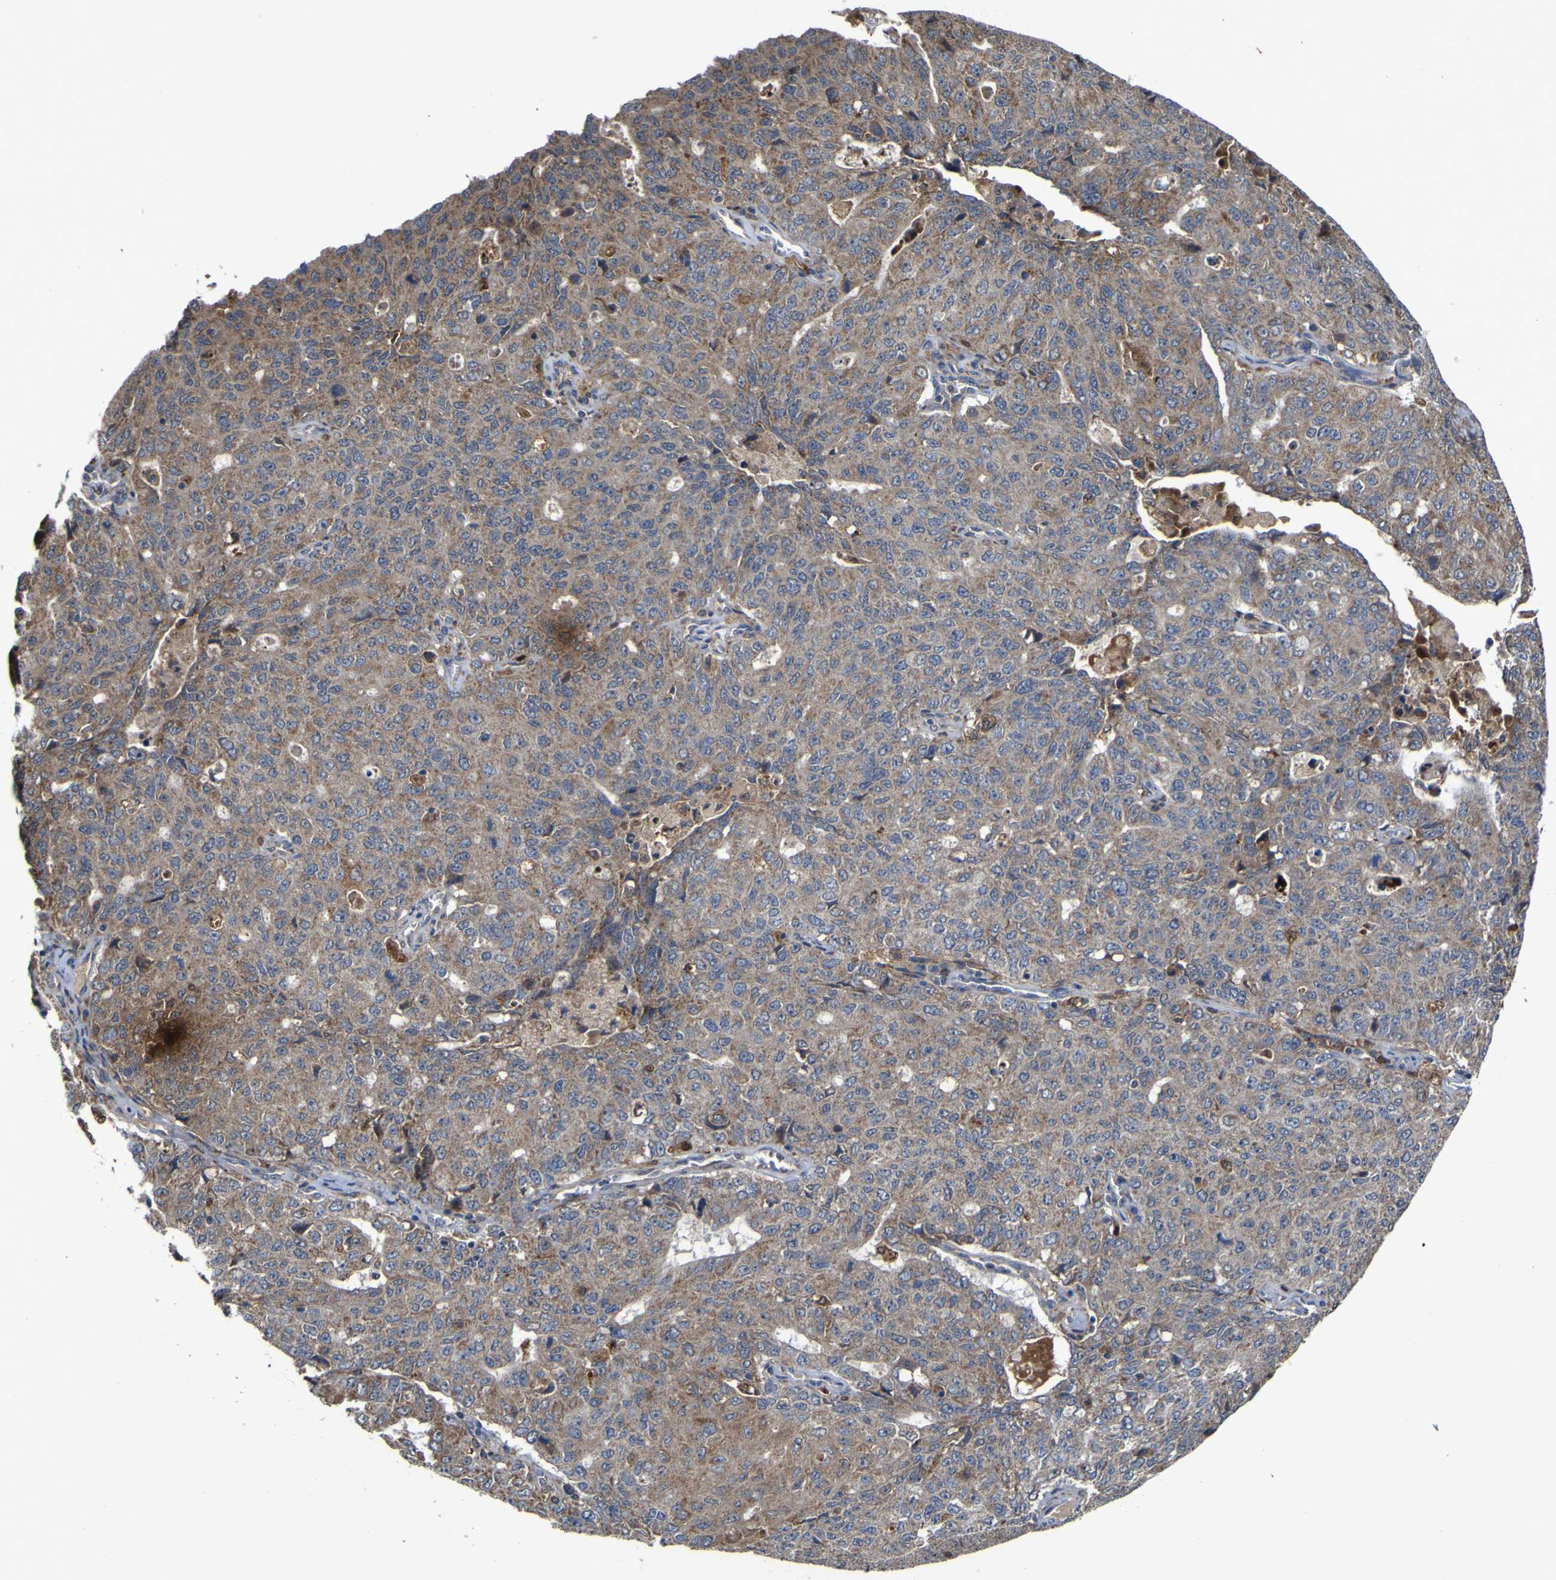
{"staining": {"intensity": "weak", "quantity": ">75%", "location": "cytoplasmic/membranous"}, "tissue": "ovarian cancer", "cell_type": "Tumor cells", "image_type": "cancer", "snomed": [{"axis": "morphology", "description": "Carcinoma, endometroid"}, {"axis": "topography", "description": "Ovary"}], "caption": "The image exhibits immunohistochemical staining of ovarian cancer (endometroid carcinoma). There is weak cytoplasmic/membranous positivity is identified in about >75% of tumor cells.", "gene": "IRAK2", "patient": {"sex": "female", "age": 62}}